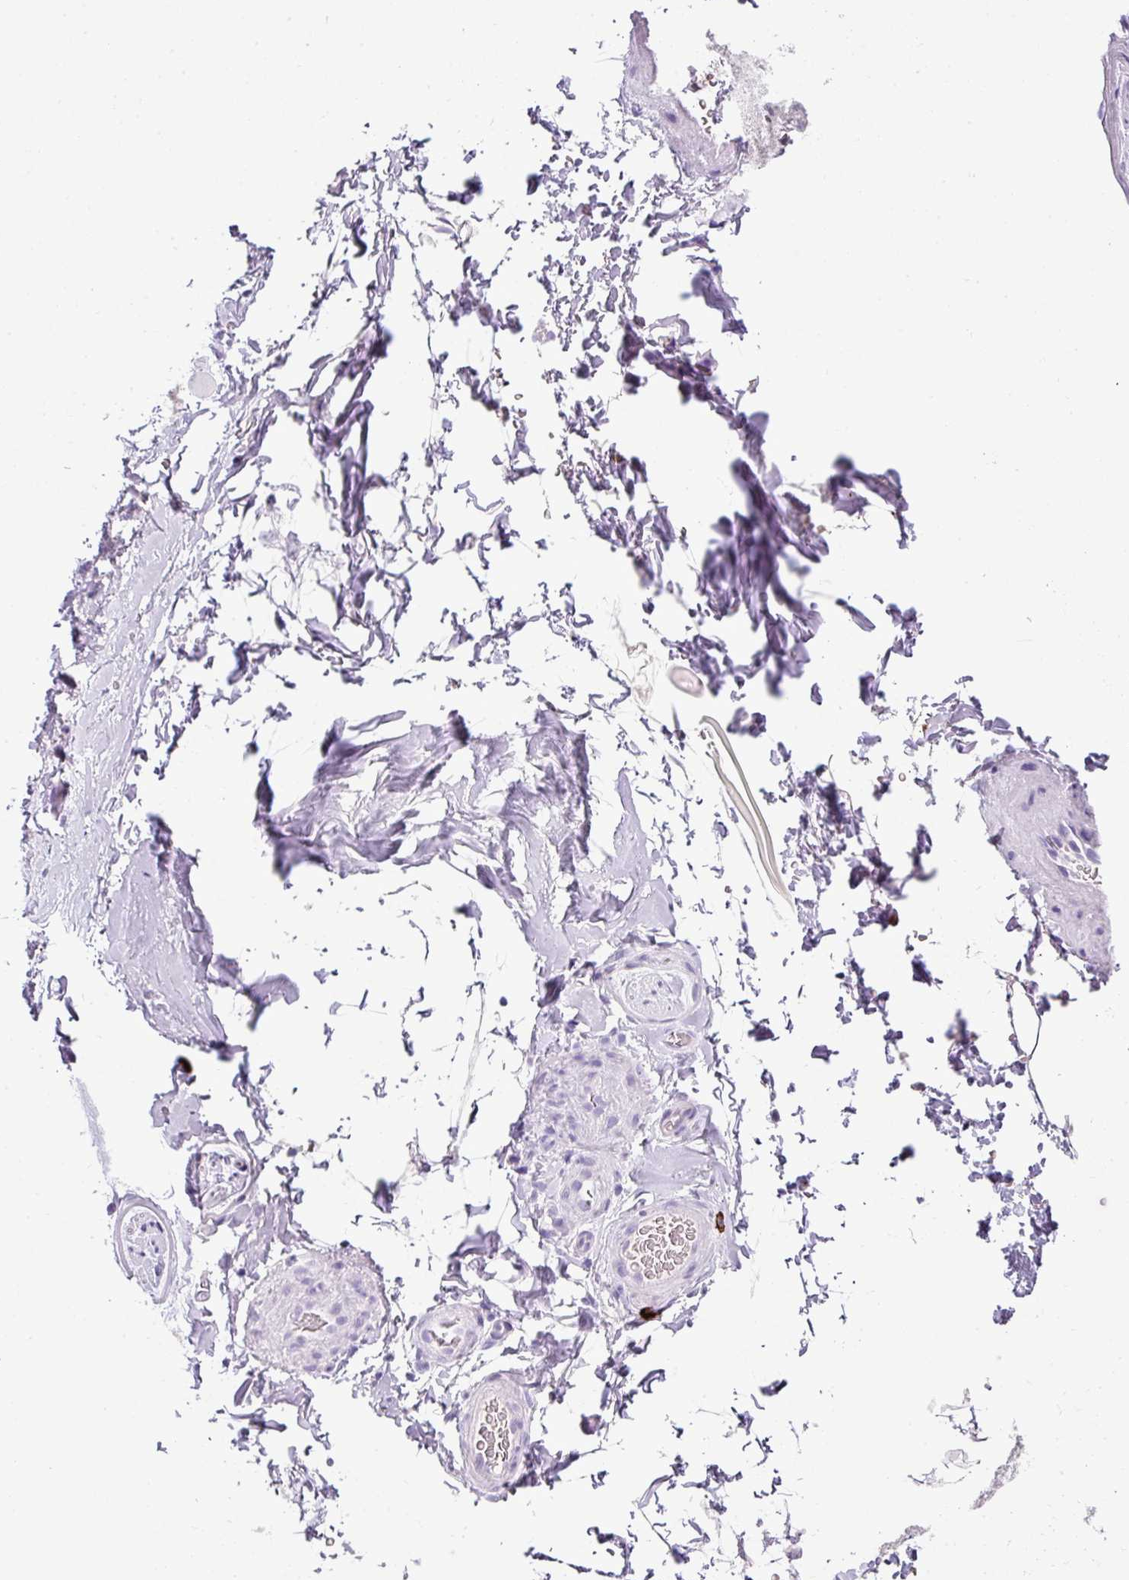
{"staining": {"intensity": "negative", "quantity": "none", "location": "none"}, "tissue": "adipose tissue", "cell_type": "Adipocytes", "image_type": "normal", "snomed": [{"axis": "morphology", "description": "Normal tissue, NOS"}, {"axis": "topography", "description": "Vascular tissue"}, {"axis": "topography", "description": "Peripheral nerve tissue"}], "caption": "A photomicrograph of human adipose tissue is negative for staining in adipocytes. Brightfield microscopy of immunohistochemistry stained with DAB (brown) and hematoxylin (blue), captured at high magnification.", "gene": "CTSG", "patient": {"sex": "male", "age": 41}}